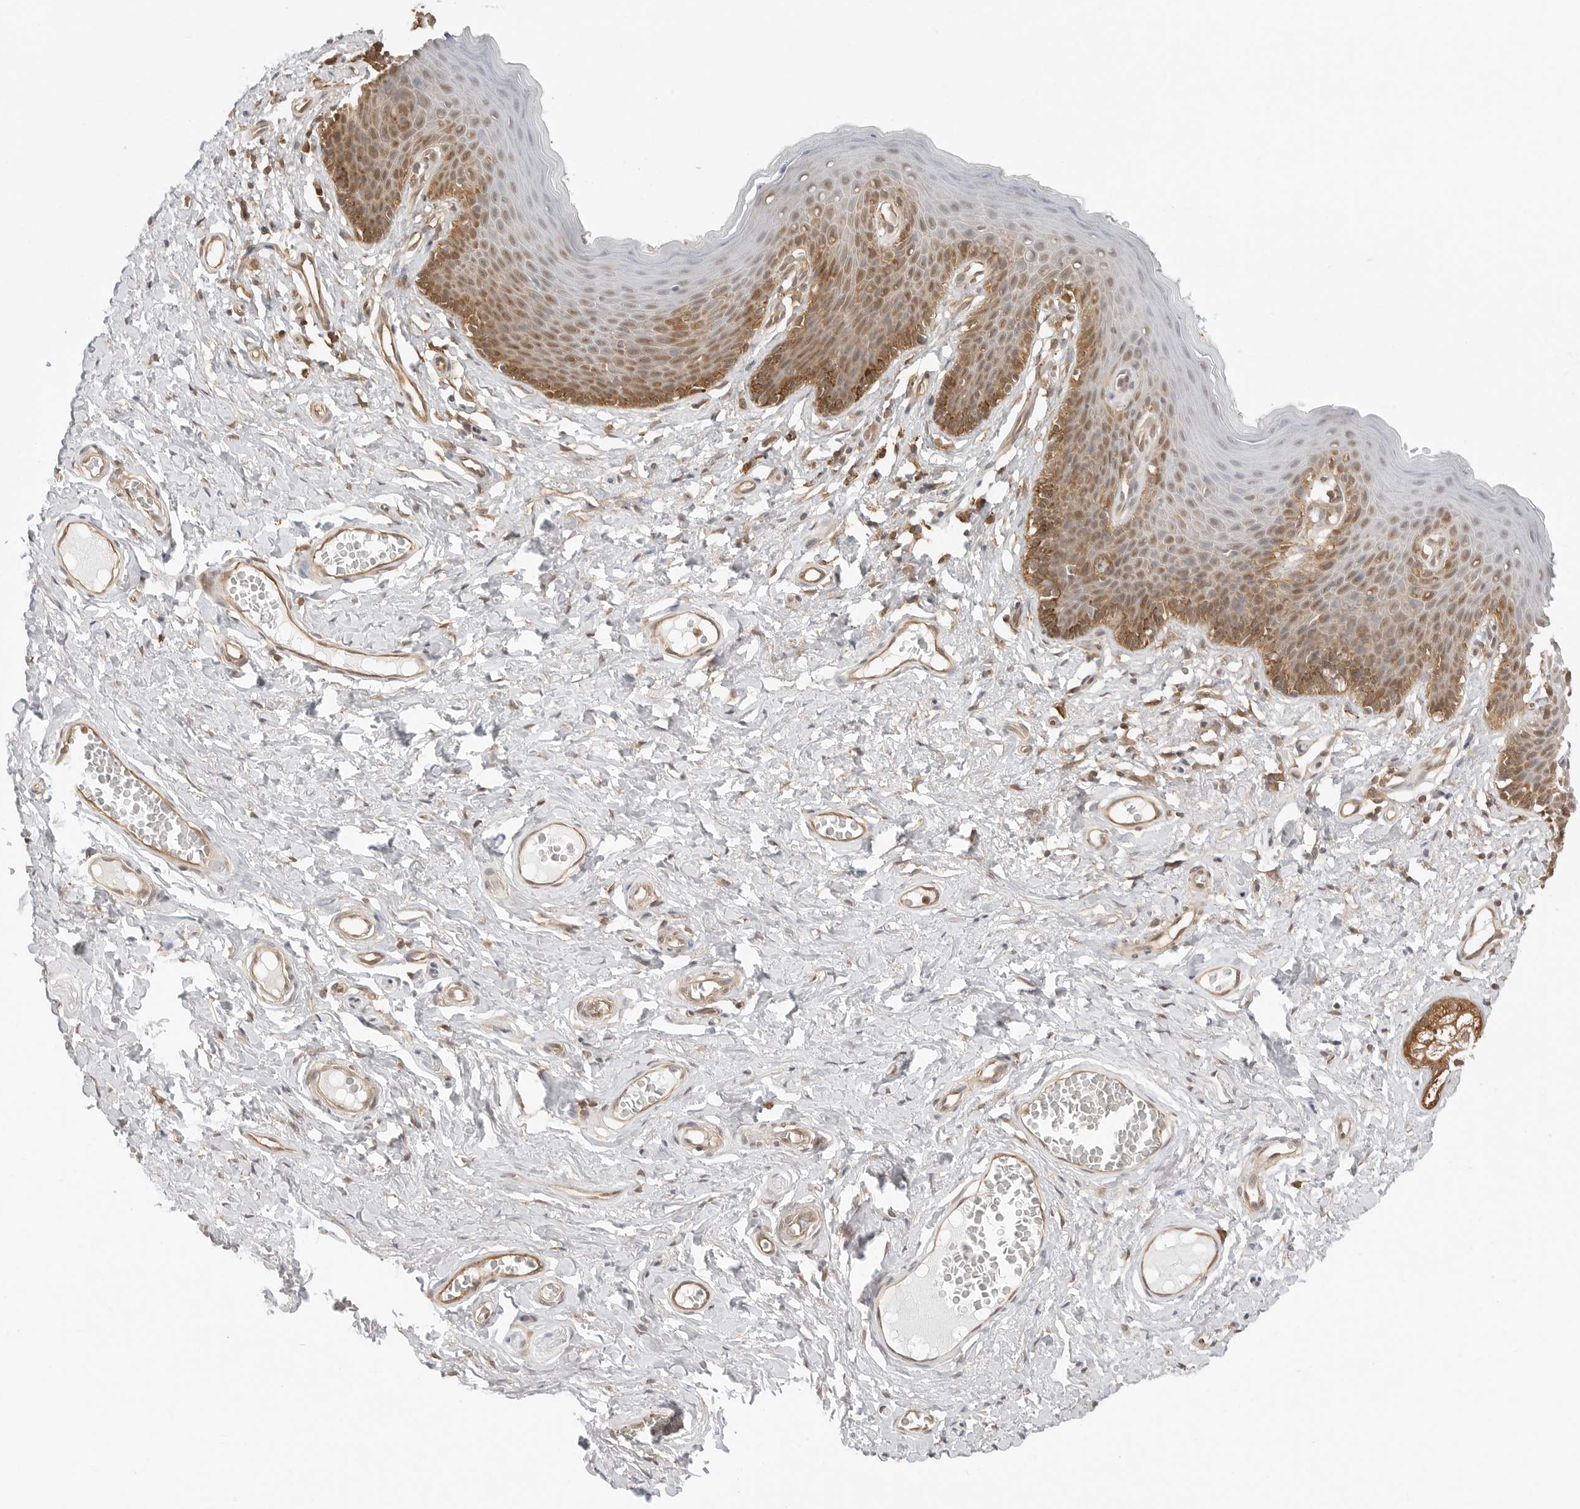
{"staining": {"intensity": "moderate", "quantity": "25%-75%", "location": "cytoplasmic/membranous,nuclear"}, "tissue": "skin", "cell_type": "Epidermal cells", "image_type": "normal", "snomed": [{"axis": "morphology", "description": "Normal tissue, NOS"}, {"axis": "topography", "description": "Vulva"}], "caption": "There is medium levels of moderate cytoplasmic/membranous,nuclear staining in epidermal cells of benign skin, as demonstrated by immunohistochemical staining (brown color).", "gene": "NUDC", "patient": {"sex": "female", "age": 66}}